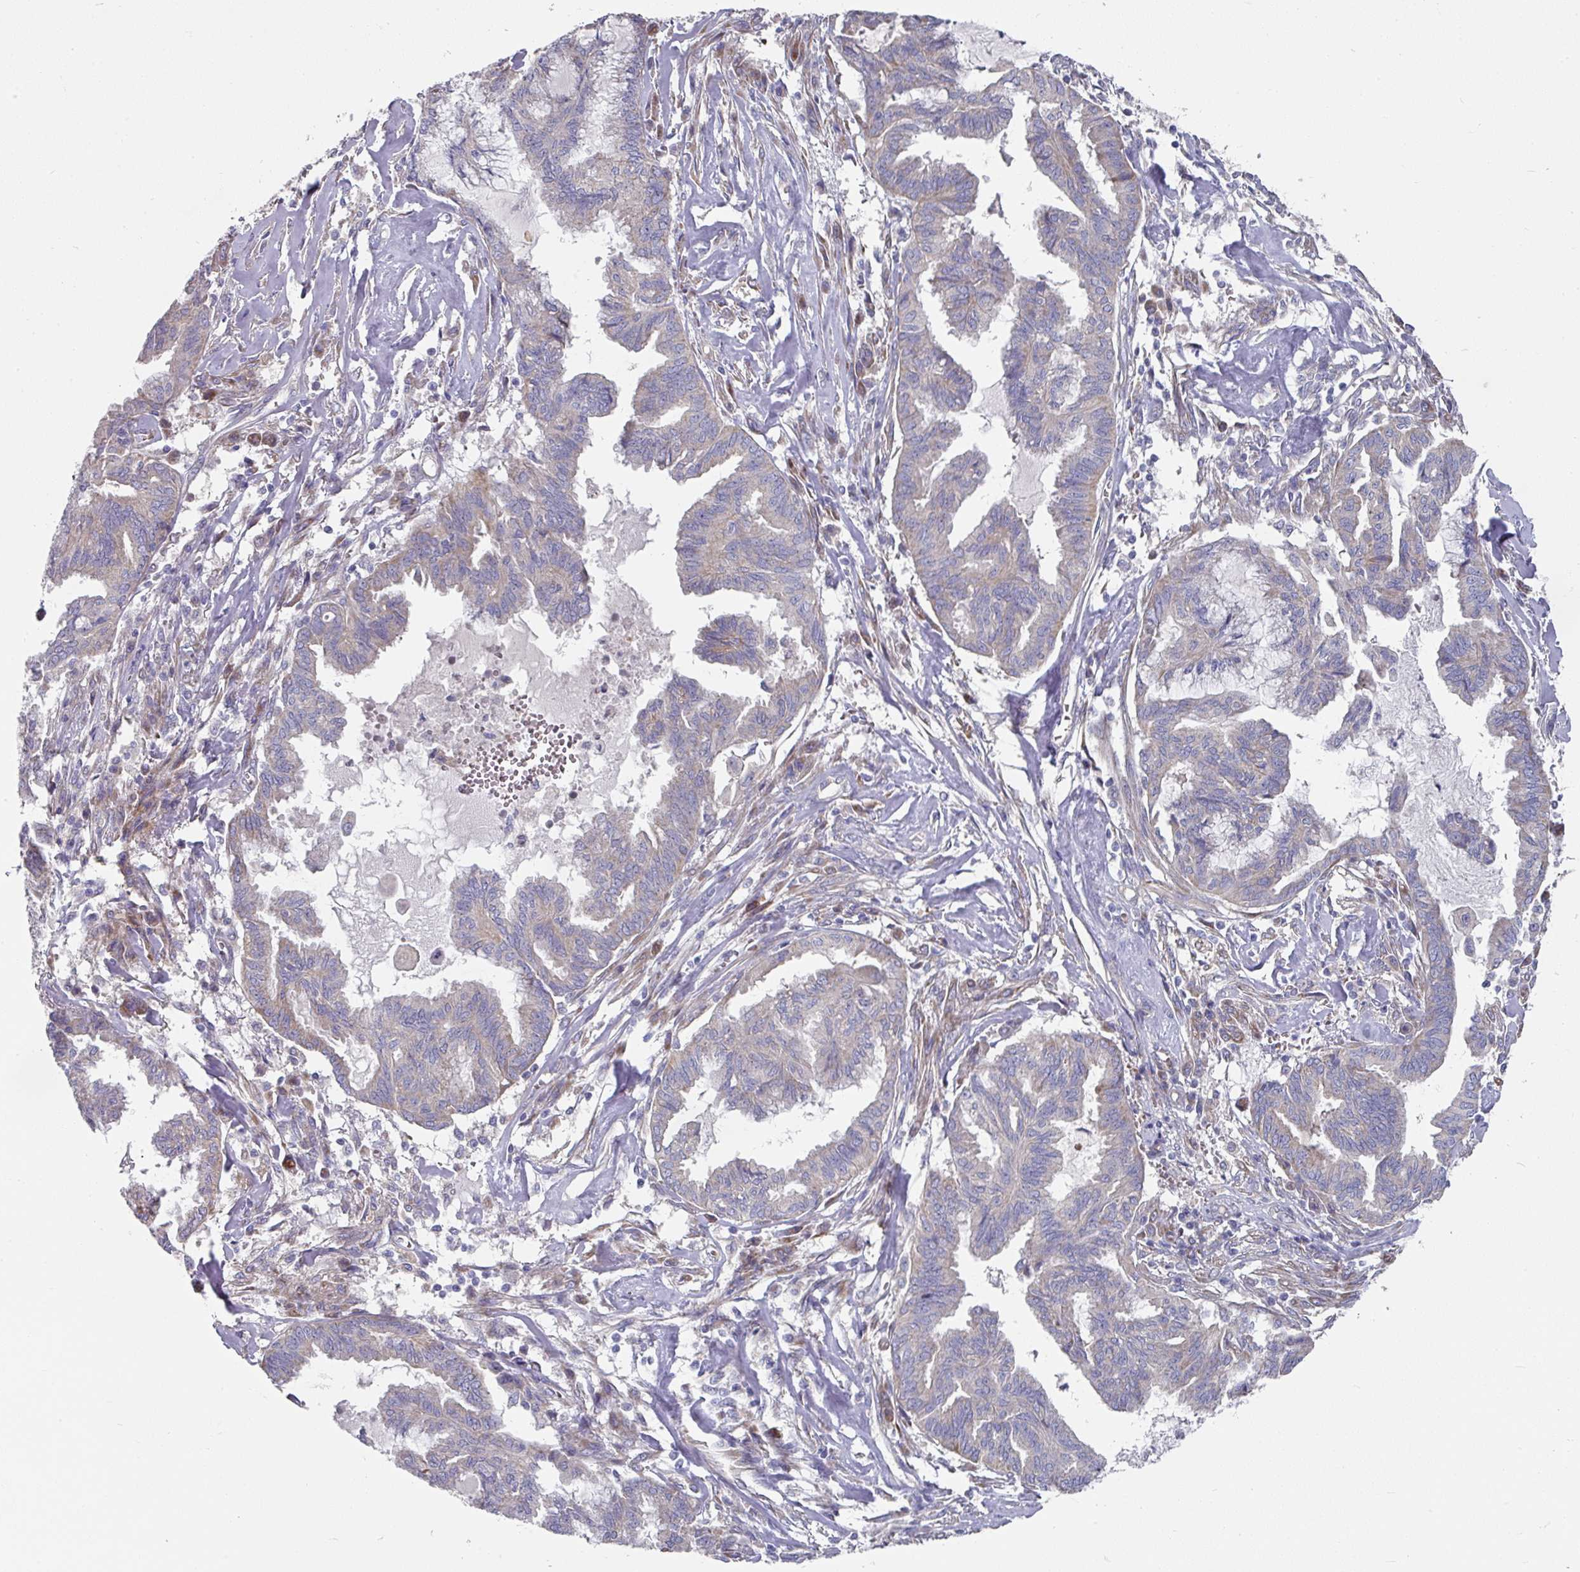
{"staining": {"intensity": "weak", "quantity": "<25%", "location": "cytoplasmic/membranous"}, "tissue": "endometrial cancer", "cell_type": "Tumor cells", "image_type": "cancer", "snomed": [{"axis": "morphology", "description": "Adenocarcinoma, NOS"}, {"axis": "topography", "description": "Endometrium"}], "caption": "This micrograph is of endometrial cancer (adenocarcinoma) stained with immunohistochemistry to label a protein in brown with the nuclei are counter-stained blue. There is no expression in tumor cells.", "gene": "PYROXD2", "patient": {"sex": "female", "age": 86}}